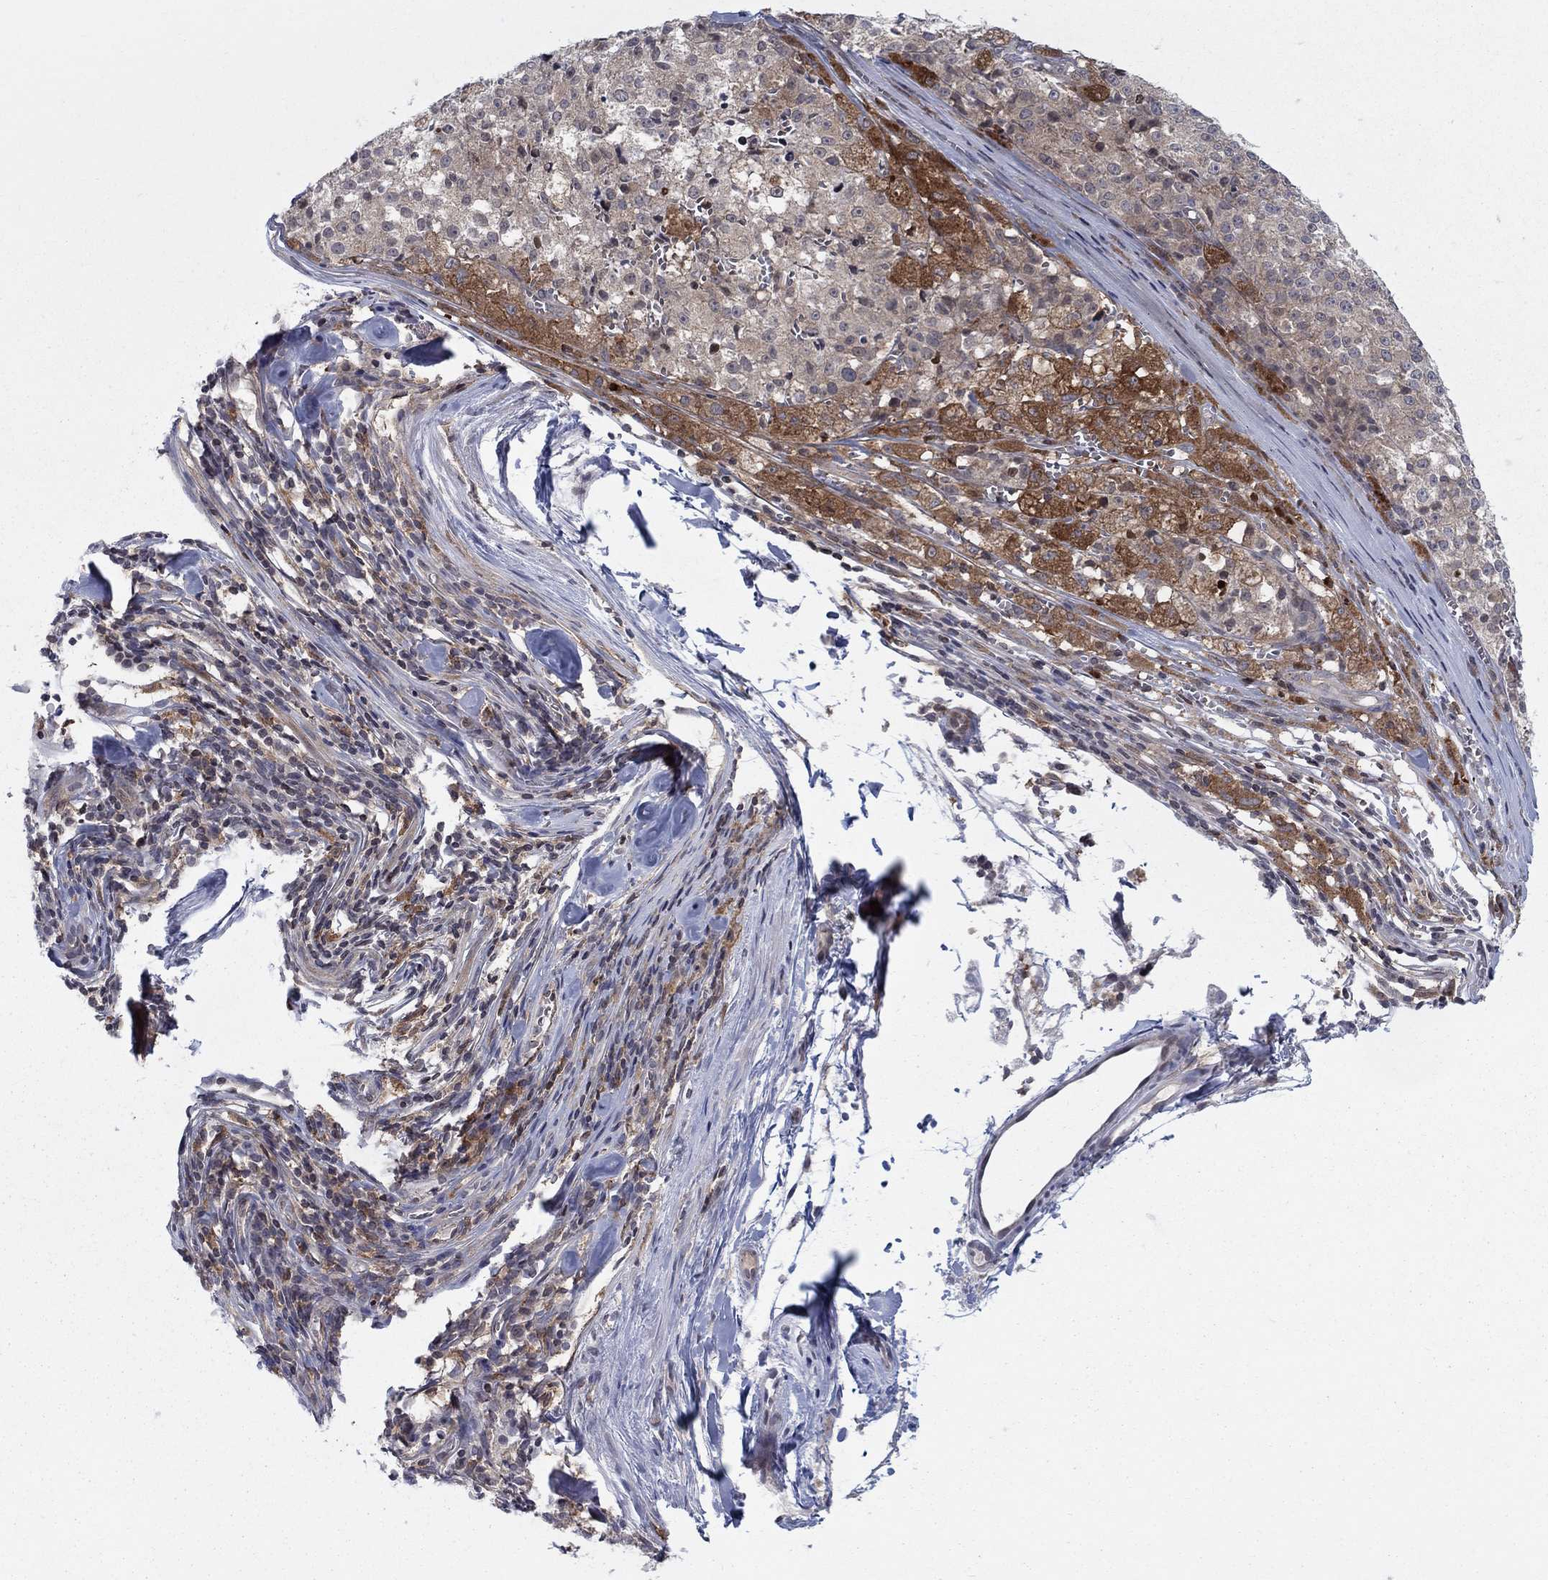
{"staining": {"intensity": "strong", "quantity": "<25%", "location": "cytoplasmic/membranous"}, "tissue": "melanoma", "cell_type": "Tumor cells", "image_type": "cancer", "snomed": [{"axis": "morphology", "description": "Malignant melanoma, Metastatic site"}, {"axis": "topography", "description": "Lymph node"}], "caption": "Melanoma stained for a protein (brown) shows strong cytoplasmic/membranous positive positivity in approximately <25% of tumor cells.", "gene": "ZNHIT3", "patient": {"sex": "female", "age": 64}}